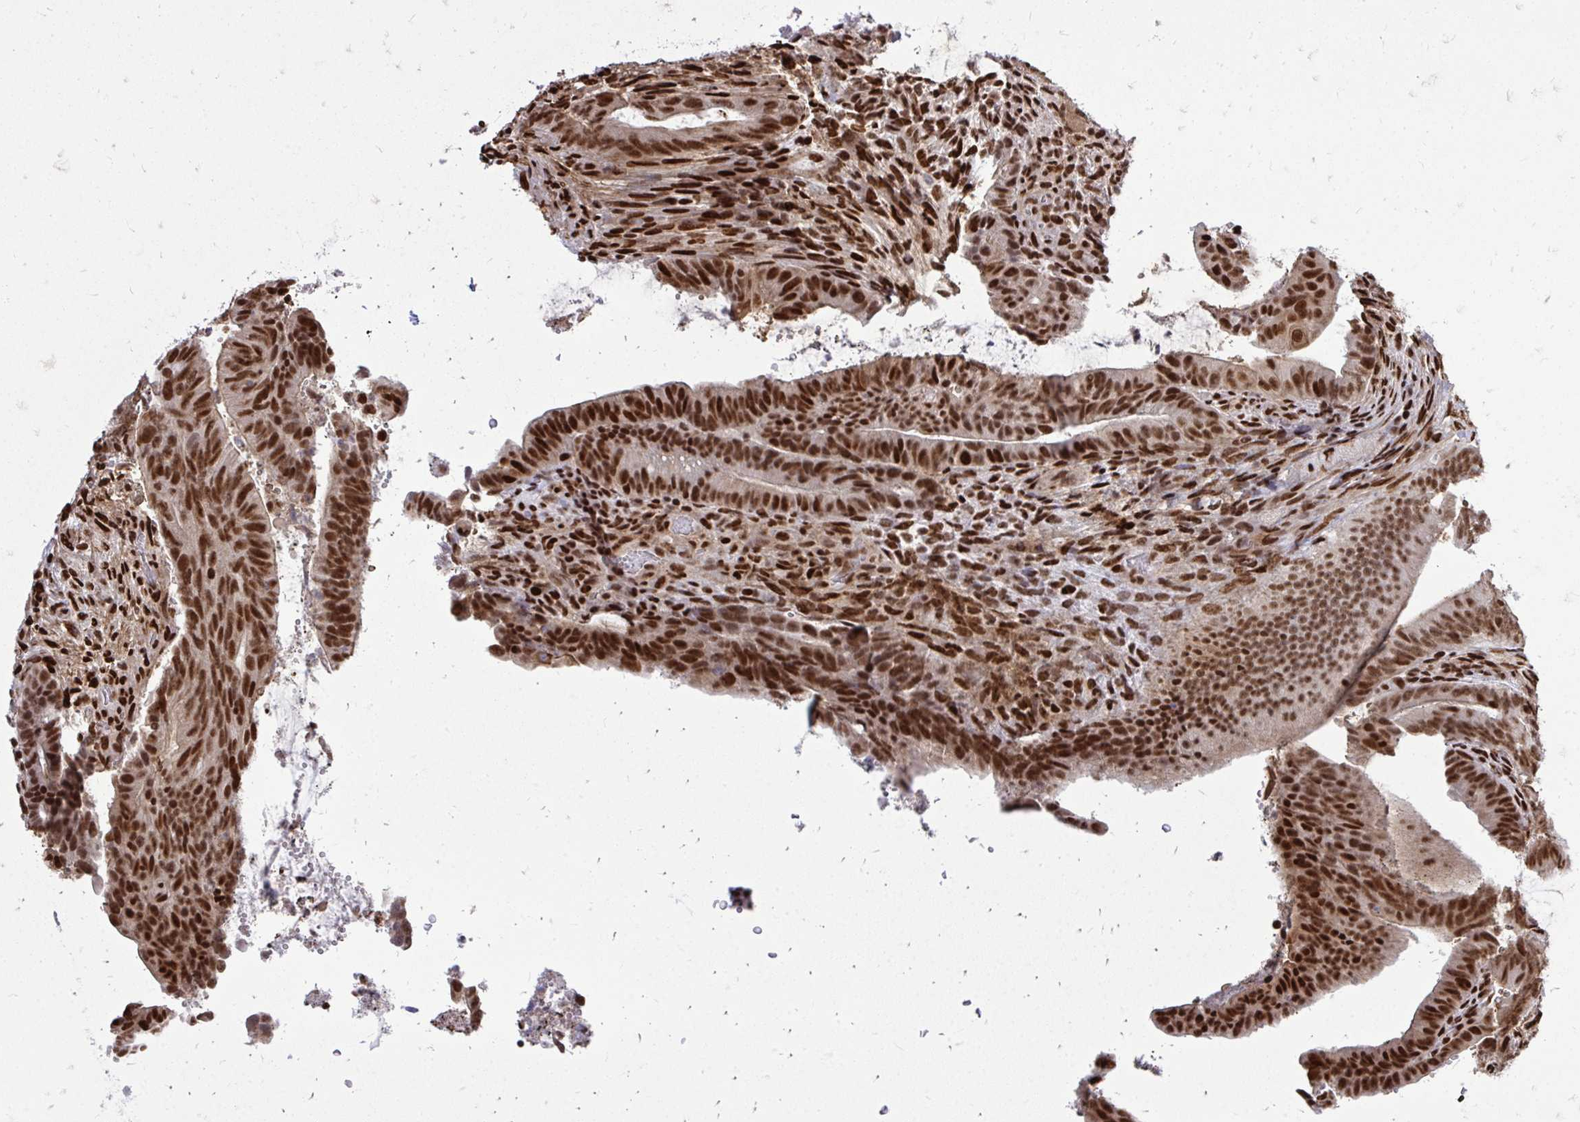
{"staining": {"intensity": "strong", "quantity": ">75%", "location": "nuclear"}, "tissue": "colorectal cancer", "cell_type": "Tumor cells", "image_type": "cancer", "snomed": [{"axis": "morphology", "description": "Adenocarcinoma, NOS"}, {"axis": "topography", "description": "Colon"}], "caption": "The histopathology image reveals immunohistochemical staining of colorectal adenocarcinoma. There is strong nuclear positivity is present in approximately >75% of tumor cells.", "gene": "TBL1Y", "patient": {"sex": "female", "age": 43}}